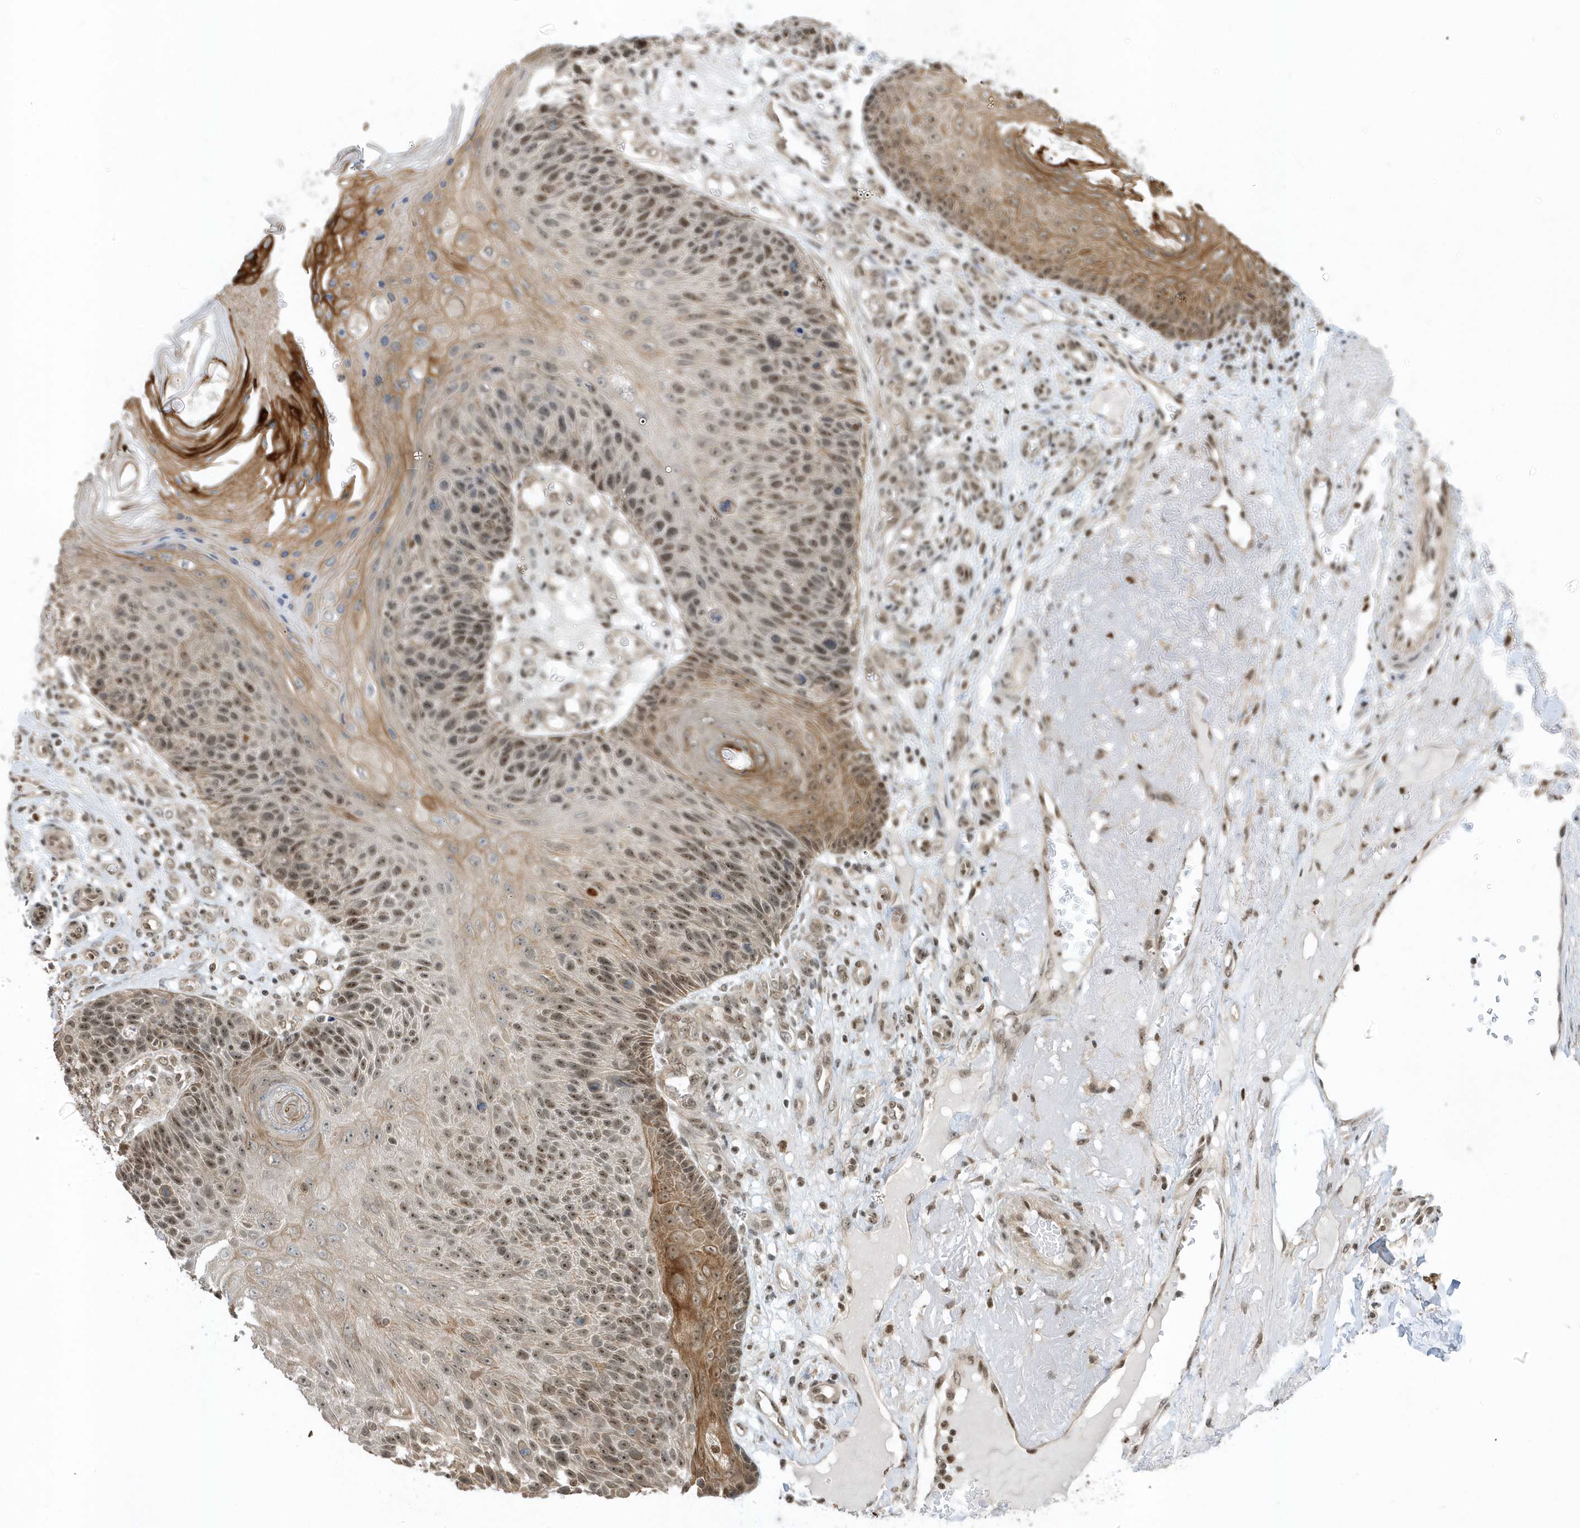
{"staining": {"intensity": "moderate", "quantity": ">75%", "location": "nuclear"}, "tissue": "skin cancer", "cell_type": "Tumor cells", "image_type": "cancer", "snomed": [{"axis": "morphology", "description": "Squamous cell carcinoma, NOS"}, {"axis": "topography", "description": "Skin"}], "caption": "This micrograph reveals immunohistochemistry (IHC) staining of skin cancer (squamous cell carcinoma), with medium moderate nuclear expression in approximately >75% of tumor cells.", "gene": "ZNF740", "patient": {"sex": "female", "age": 88}}